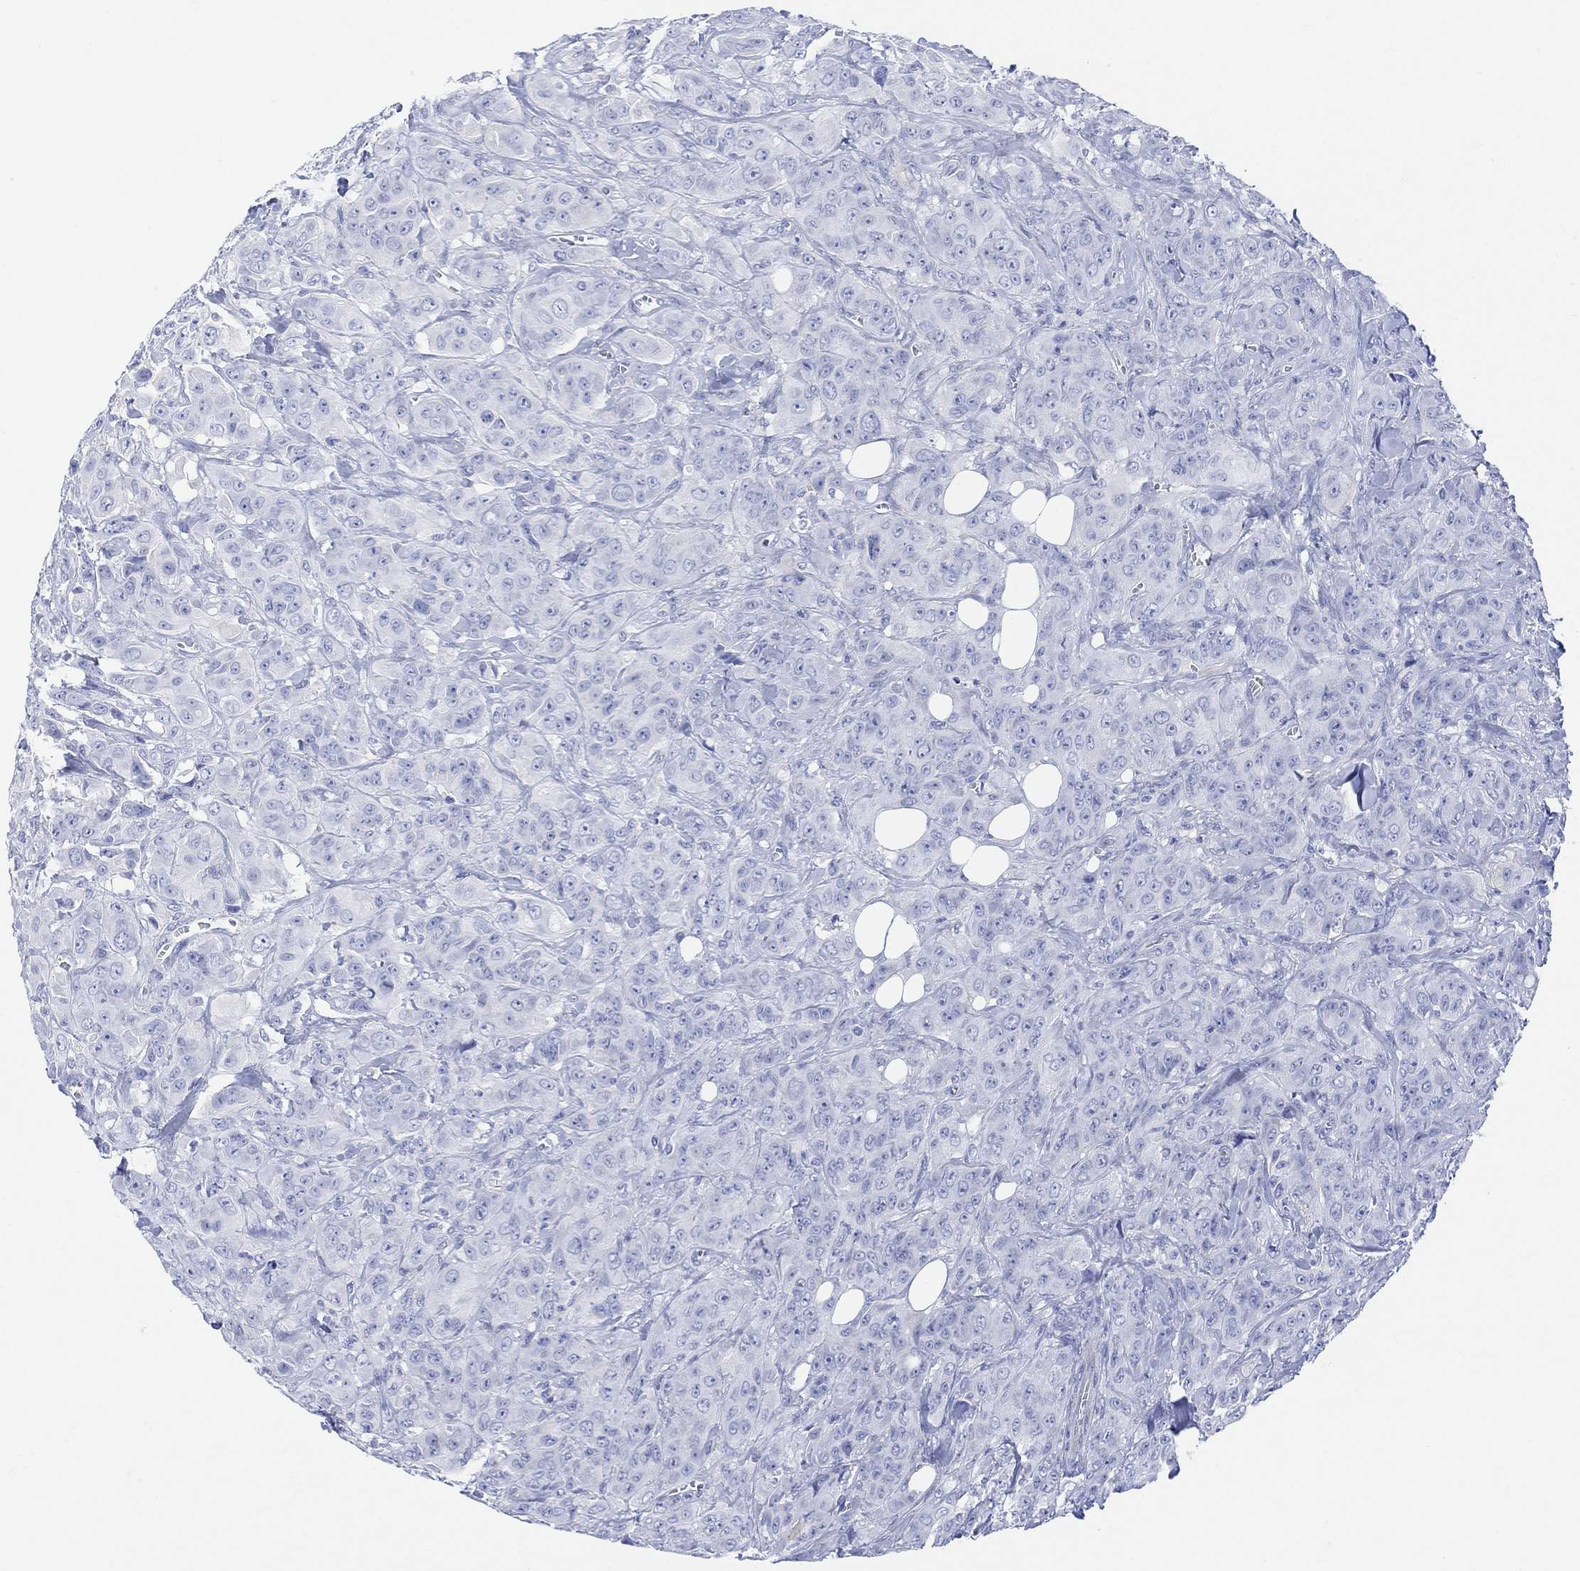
{"staining": {"intensity": "negative", "quantity": "none", "location": "none"}, "tissue": "breast cancer", "cell_type": "Tumor cells", "image_type": "cancer", "snomed": [{"axis": "morphology", "description": "Duct carcinoma"}, {"axis": "topography", "description": "Breast"}], "caption": "There is no significant staining in tumor cells of invasive ductal carcinoma (breast).", "gene": "GNG13", "patient": {"sex": "female", "age": 43}}